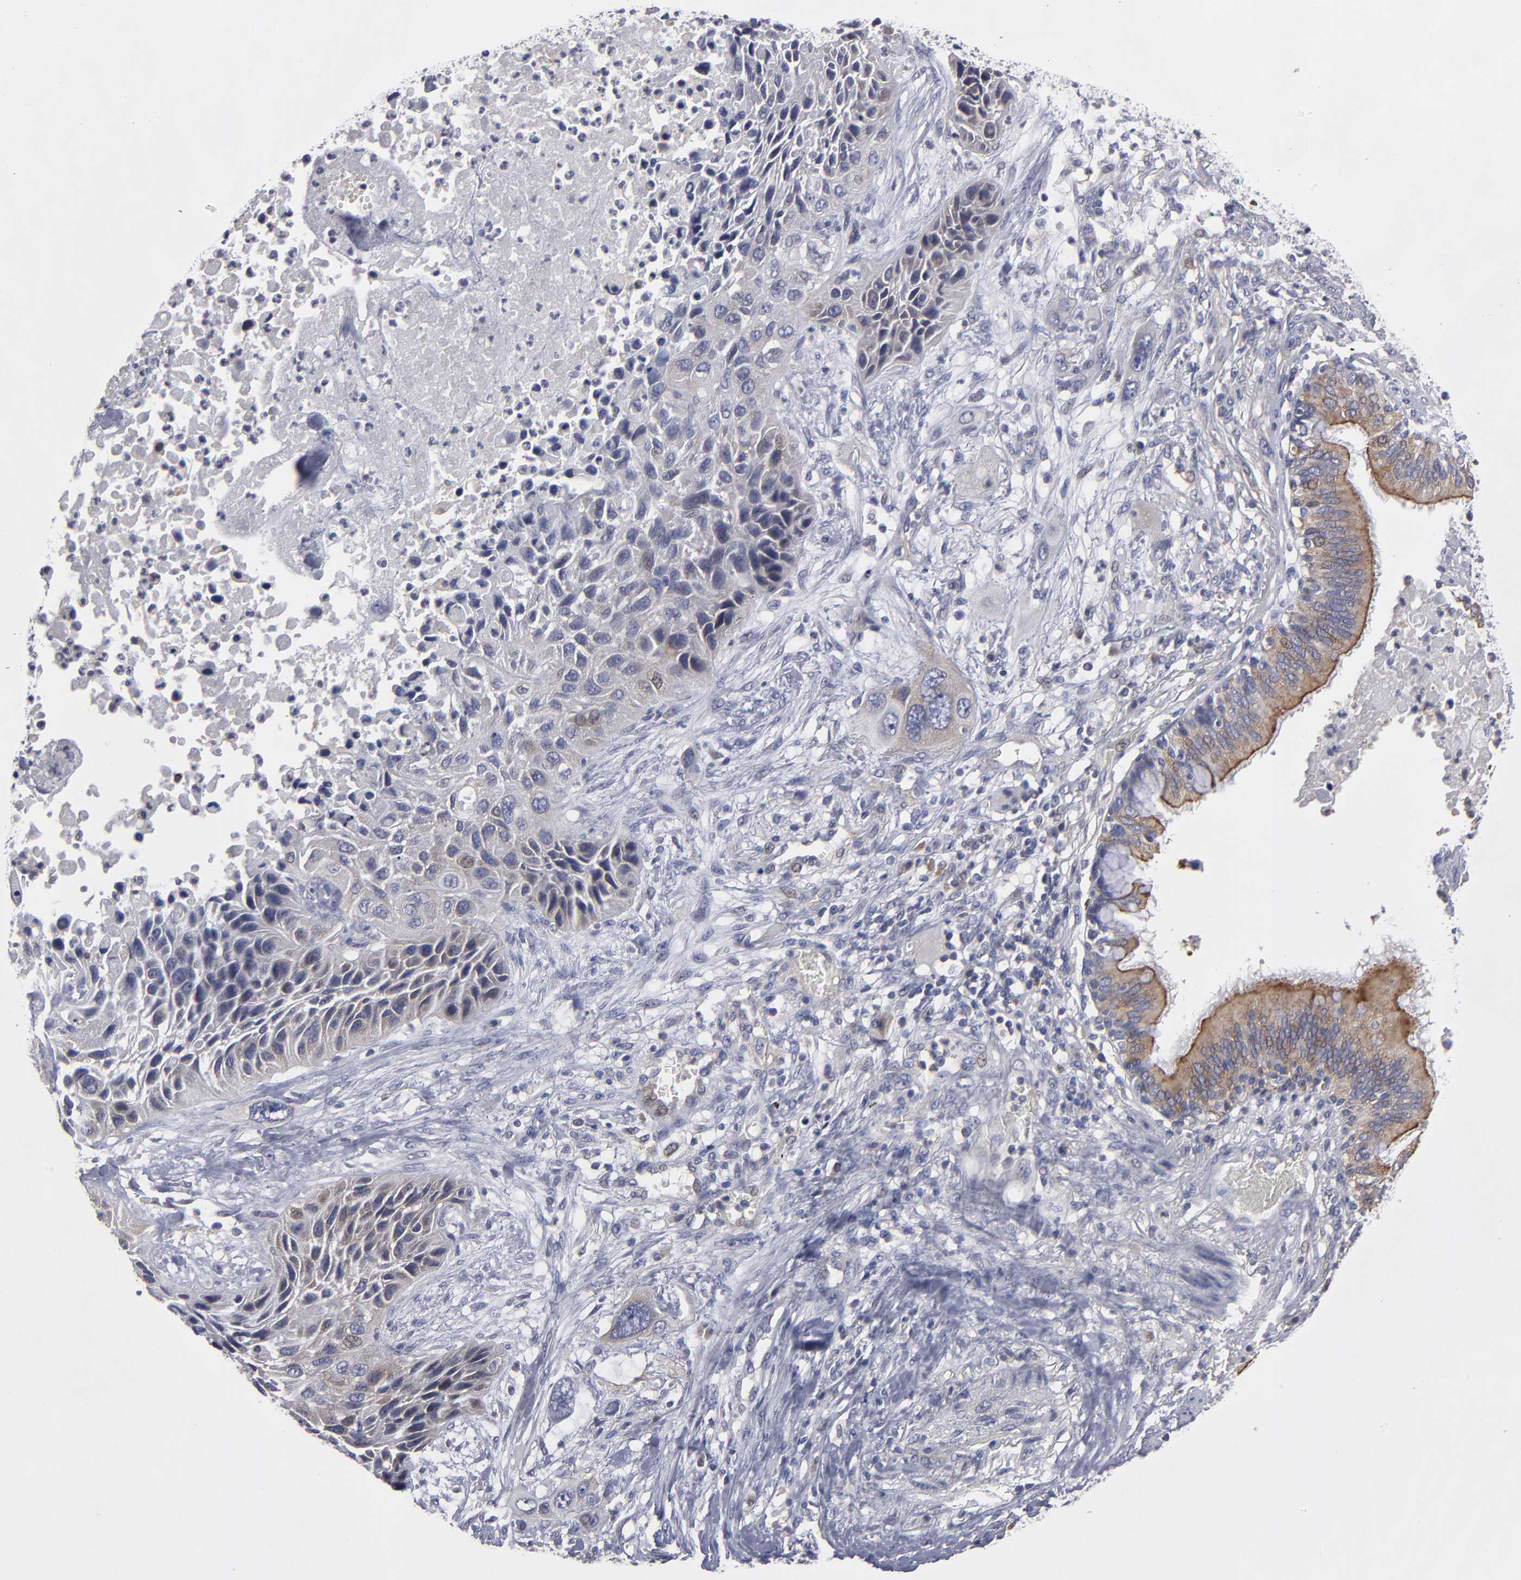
{"staining": {"intensity": "moderate", "quantity": "25%-75%", "location": "cytoplasmic/membranous"}, "tissue": "lung cancer", "cell_type": "Tumor cells", "image_type": "cancer", "snomed": [{"axis": "morphology", "description": "Squamous cell carcinoma, NOS"}, {"axis": "topography", "description": "Lung"}], "caption": "High-power microscopy captured an IHC micrograph of lung squamous cell carcinoma, revealing moderate cytoplasmic/membranous staining in about 25%-75% of tumor cells. (DAB (3,3'-diaminobenzidine) = brown stain, brightfield microscopy at high magnification).", "gene": "CEP97", "patient": {"sex": "female", "age": 76}}